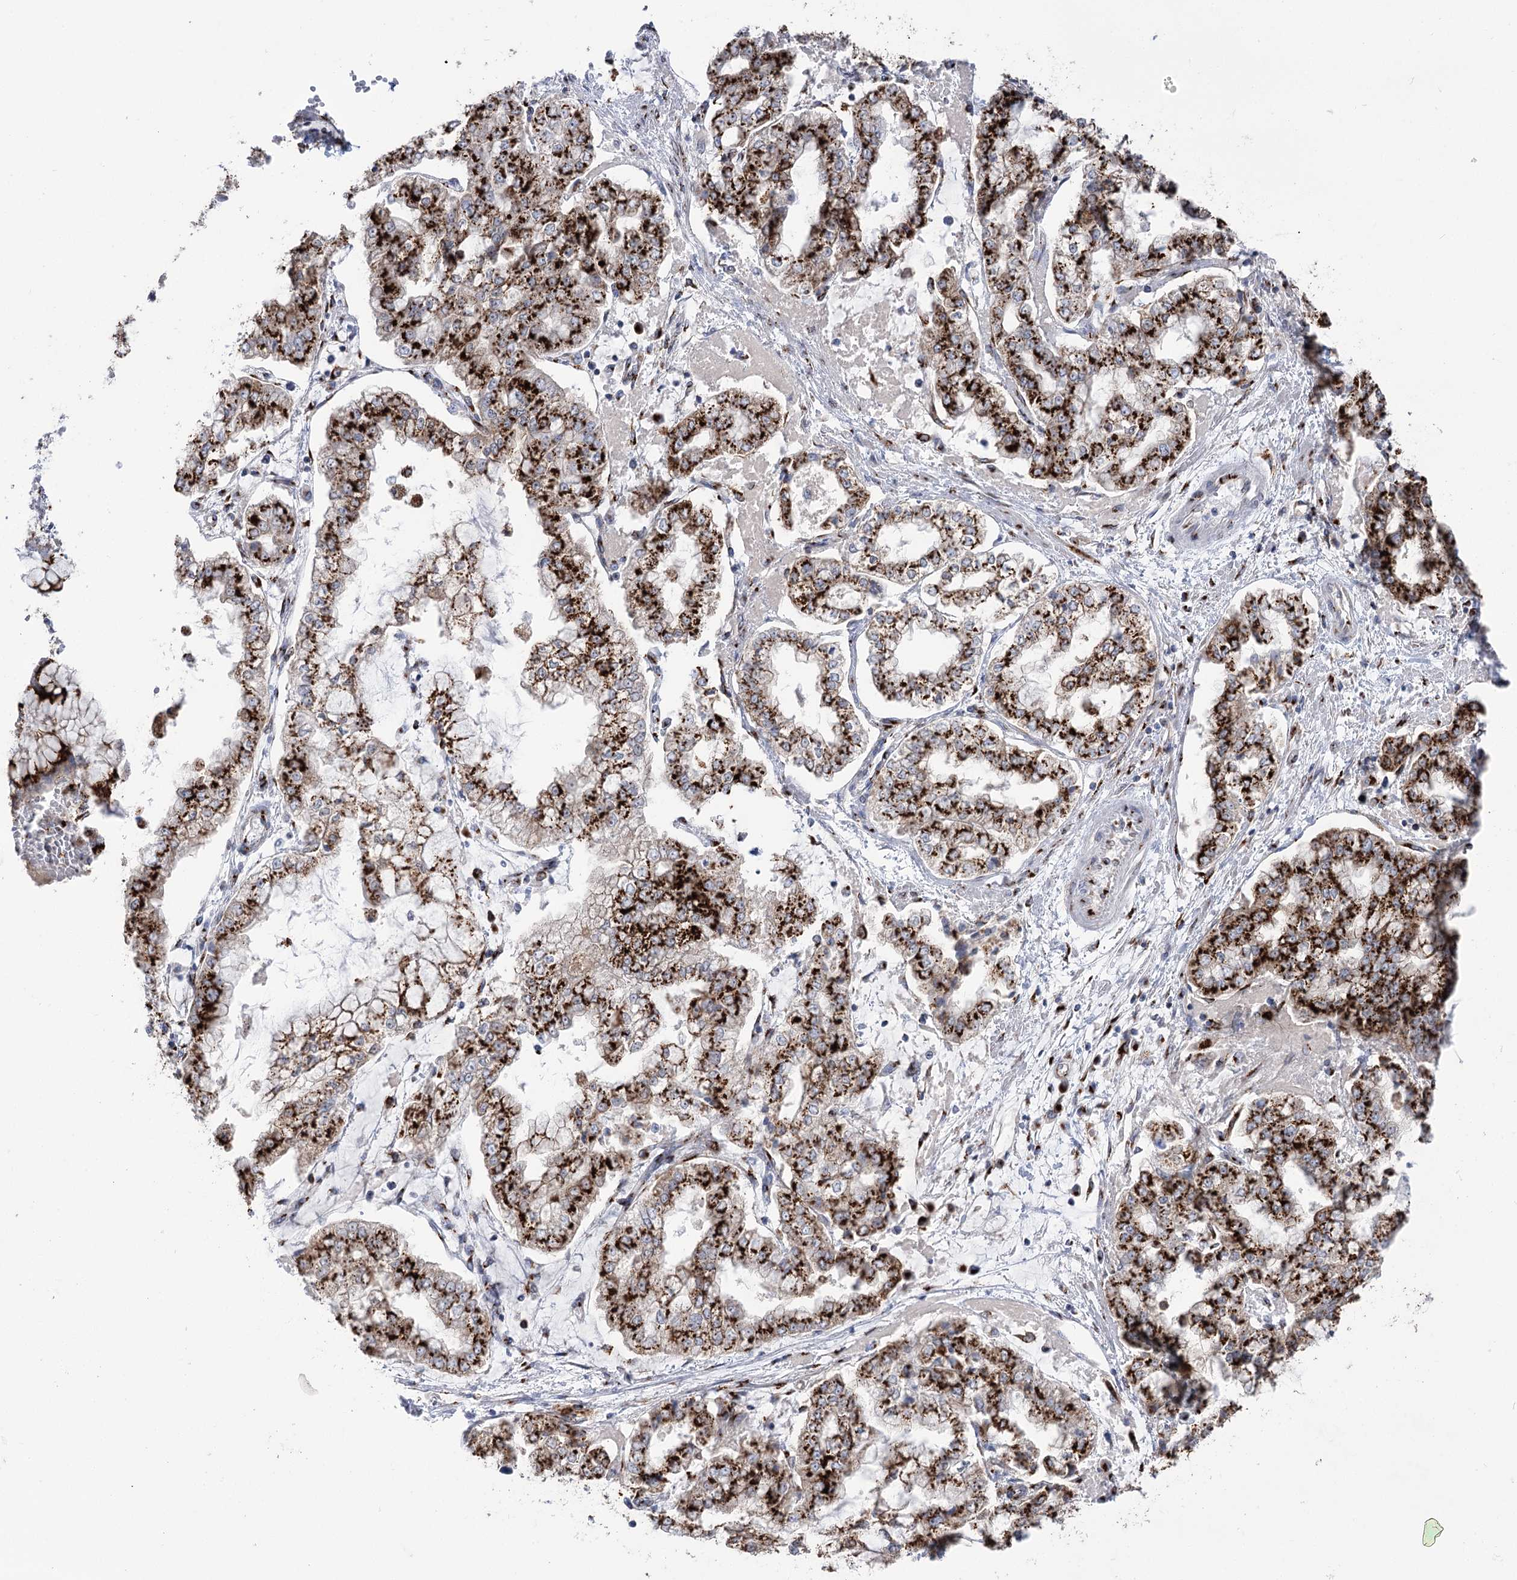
{"staining": {"intensity": "strong", "quantity": ">75%", "location": "cytoplasmic/membranous"}, "tissue": "stomach cancer", "cell_type": "Tumor cells", "image_type": "cancer", "snomed": [{"axis": "morphology", "description": "Adenocarcinoma, NOS"}, {"axis": "topography", "description": "Stomach"}], "caption": "Immunohistochemistry (DAB) staining of stomach adenocarcinoma demonstrates strong cytoplasmic/membranous protein staining in approximately >75% of tumor cells.", "gene": "TMEM165", "patient": {"sex": "male", "age": 76}}